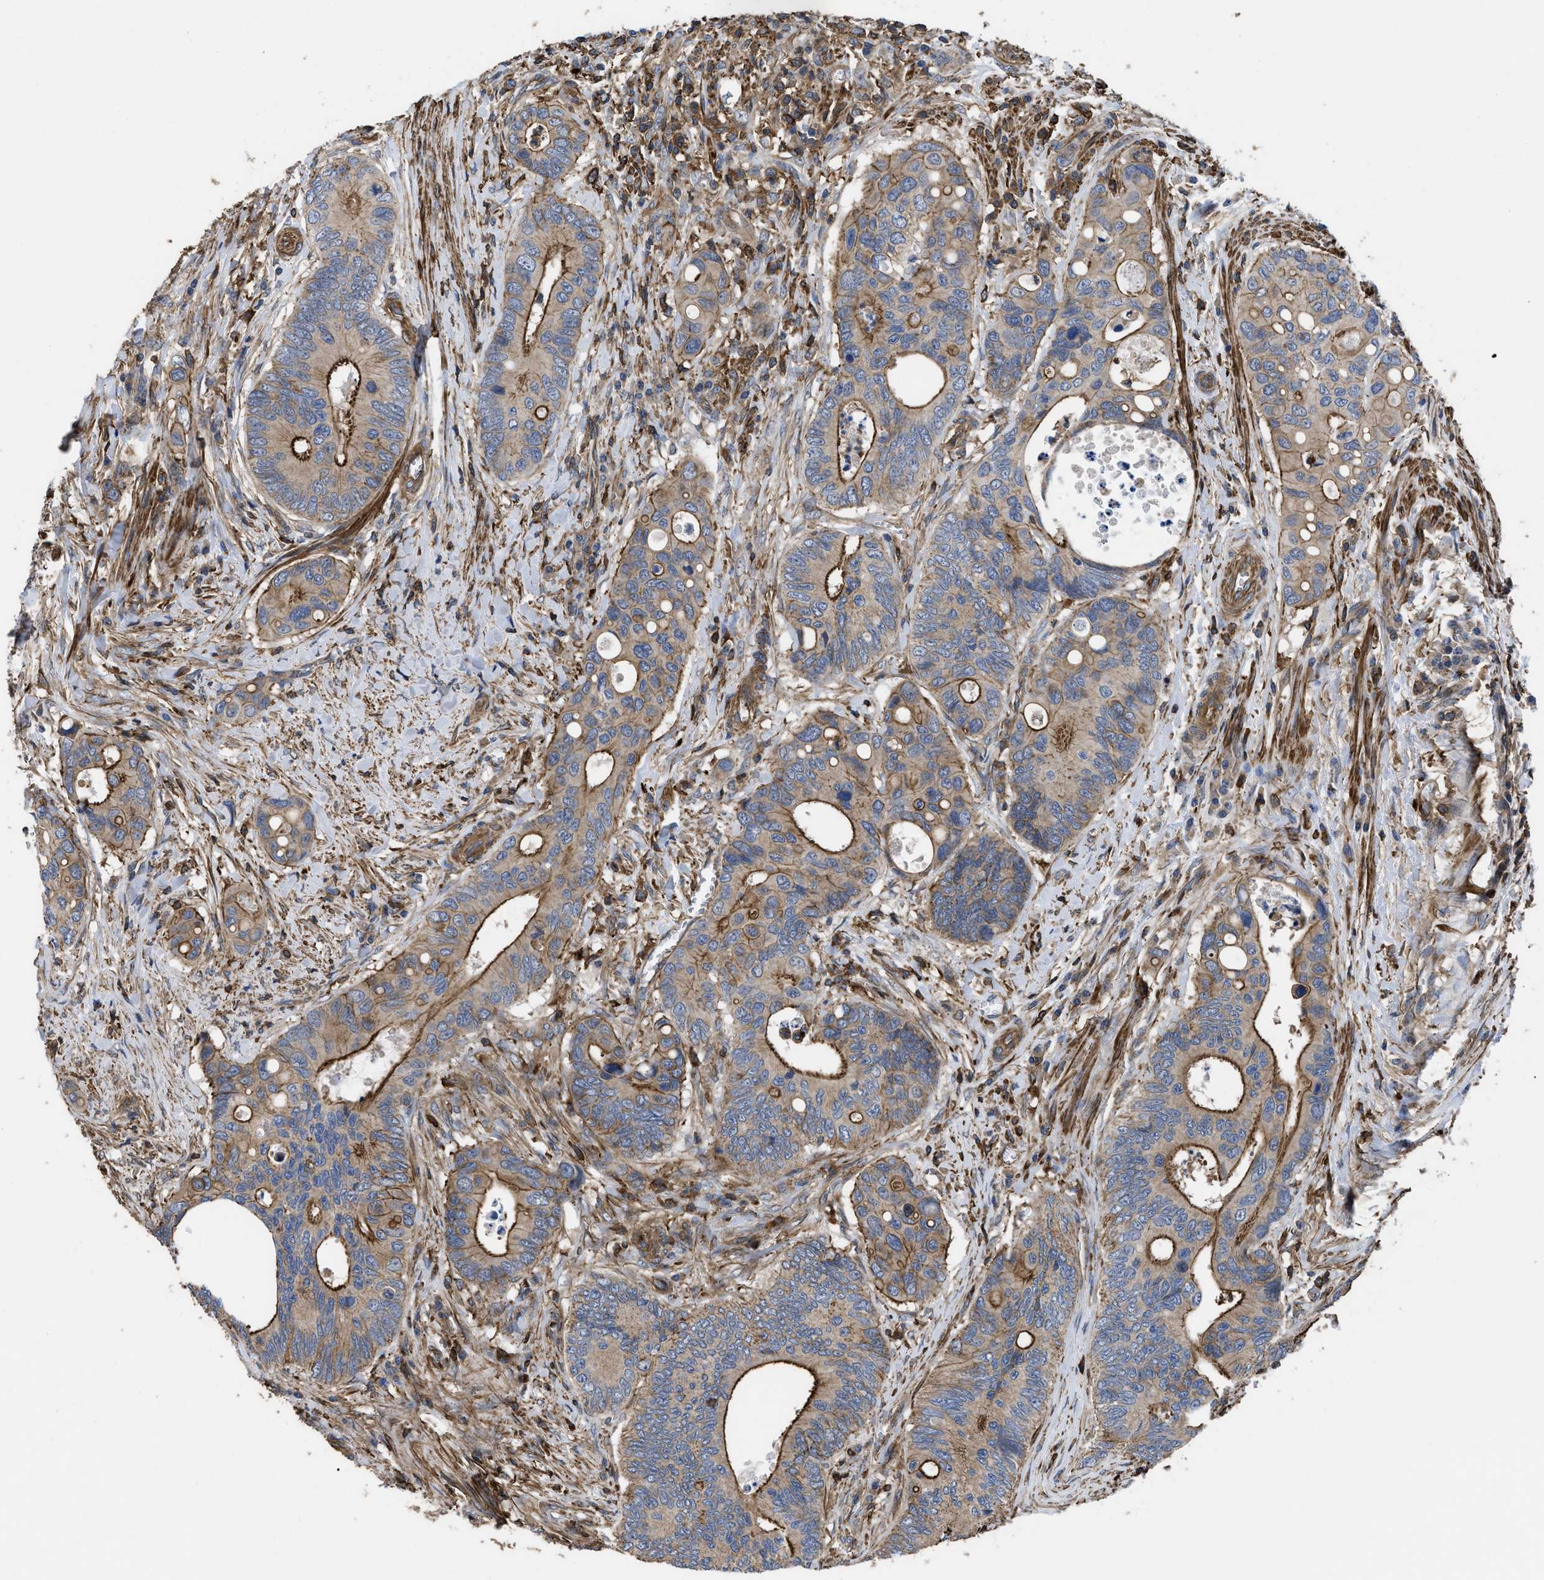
{"staining": {"intensity": "strong", "quantity": ">75%", "location": "cytoplasmic/membranous"}, "tissue": "colorectal cancer", "cell_type": "Tumor cells", "image_type": "cancer", "snomed": [{"axis": "morphology", "description": "Inflammation, NOS"}, {"axis": "morphology", "description": "Adenocarcinoma, NOS"}, {"axis": "topography", "description": "Colon"}], "caption": "Immunohistochemistry (IHC) histopathology image of colorectal cancer (adenocarcinoma) stained for a protein (brown), which demonstrates high levels of strong cytoplasmic/membranous expression in approximately >75% of tumor cells.", "gene": "SCUBE2", "patient": {"sex": "male", "age": 72}}